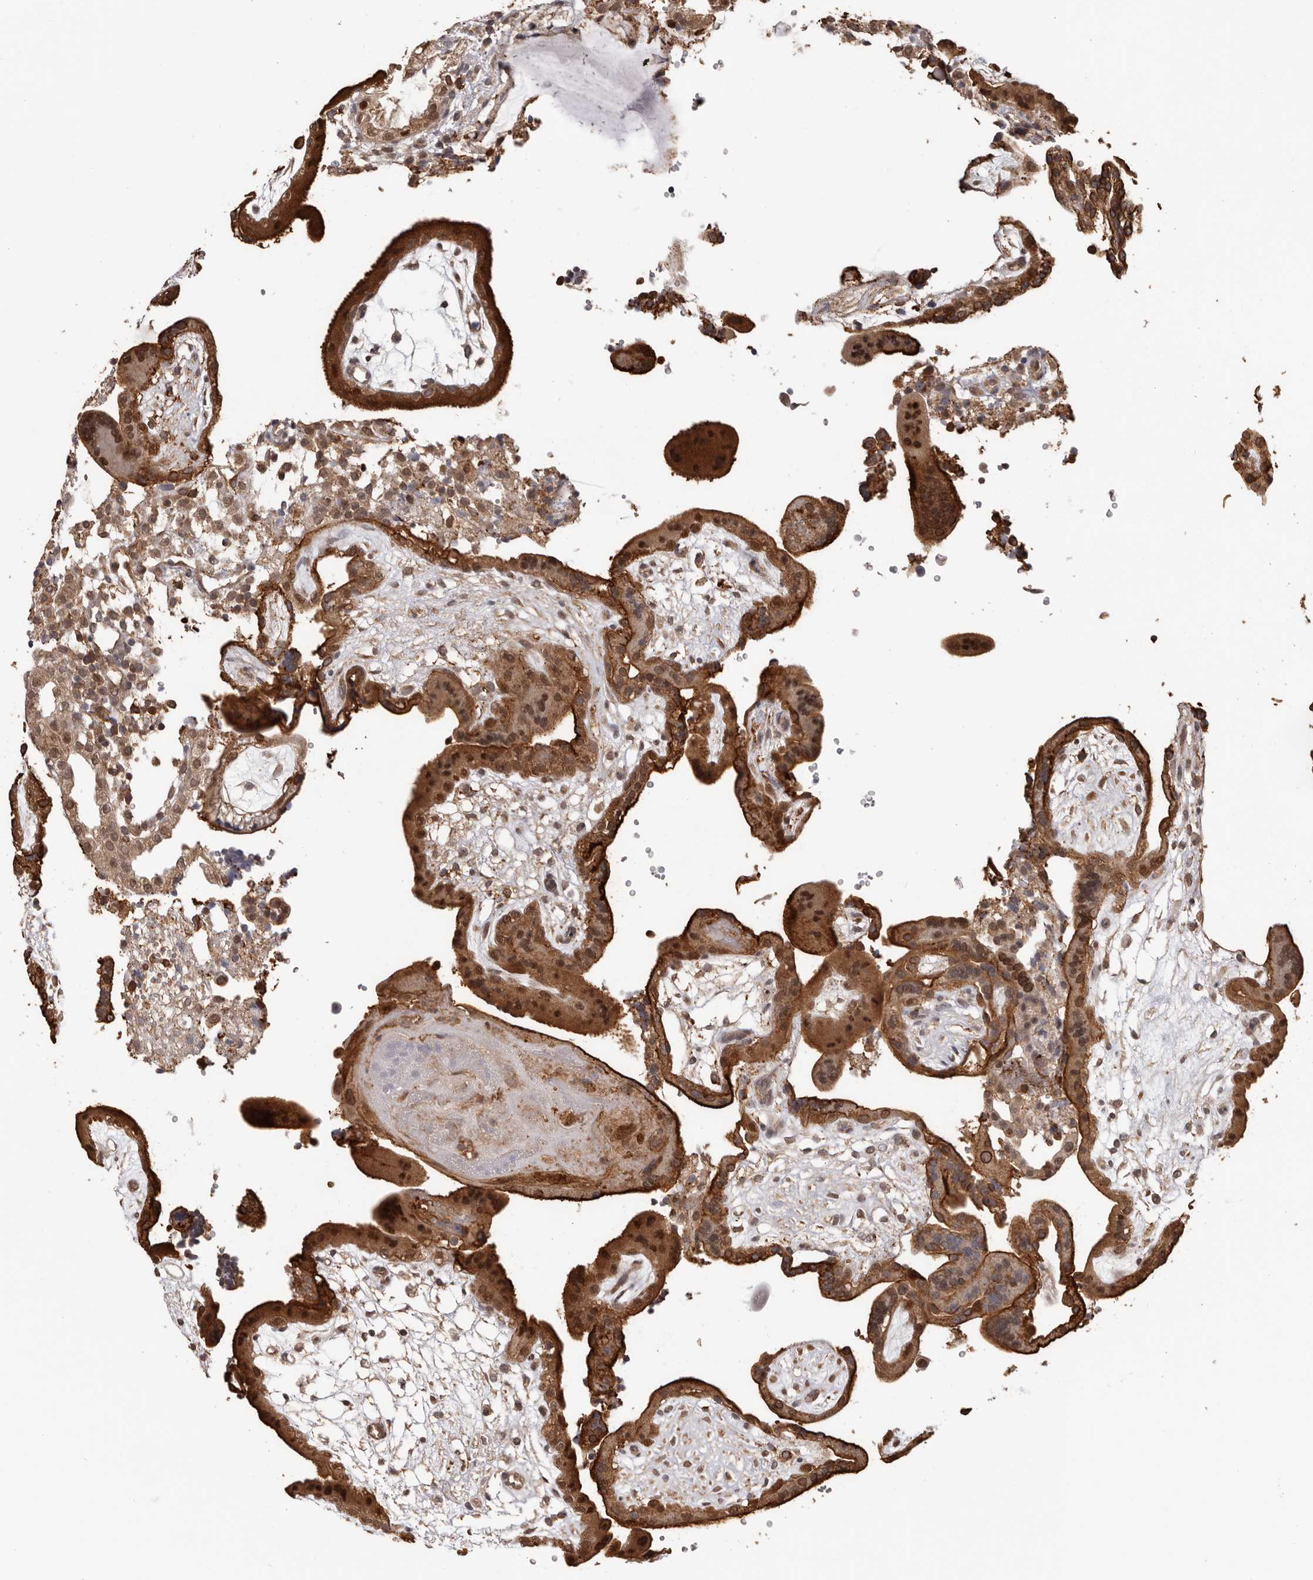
{"staining": {"intensity": "strong", "quantity": ">75%", "location": "cytoplasmic/membranous,nuclear"}, "tissue": "placenta", "cell_type": "Trophoblastic cells", "image_type": "normal", "snomed": [{"axis": "morphology", "description": "Normal tissue, NOS"}, {"axis": "topography", "description": "Placenta"}], "caption": "This image shows immunohistochemistry staining of benign human placenta, with high strong cytoplasmic/membranous,nuclear expression in approximately >75% of trophoblastic cells.", "gene": "PRR12", "patient": {"sex": "female", "age": 18}}